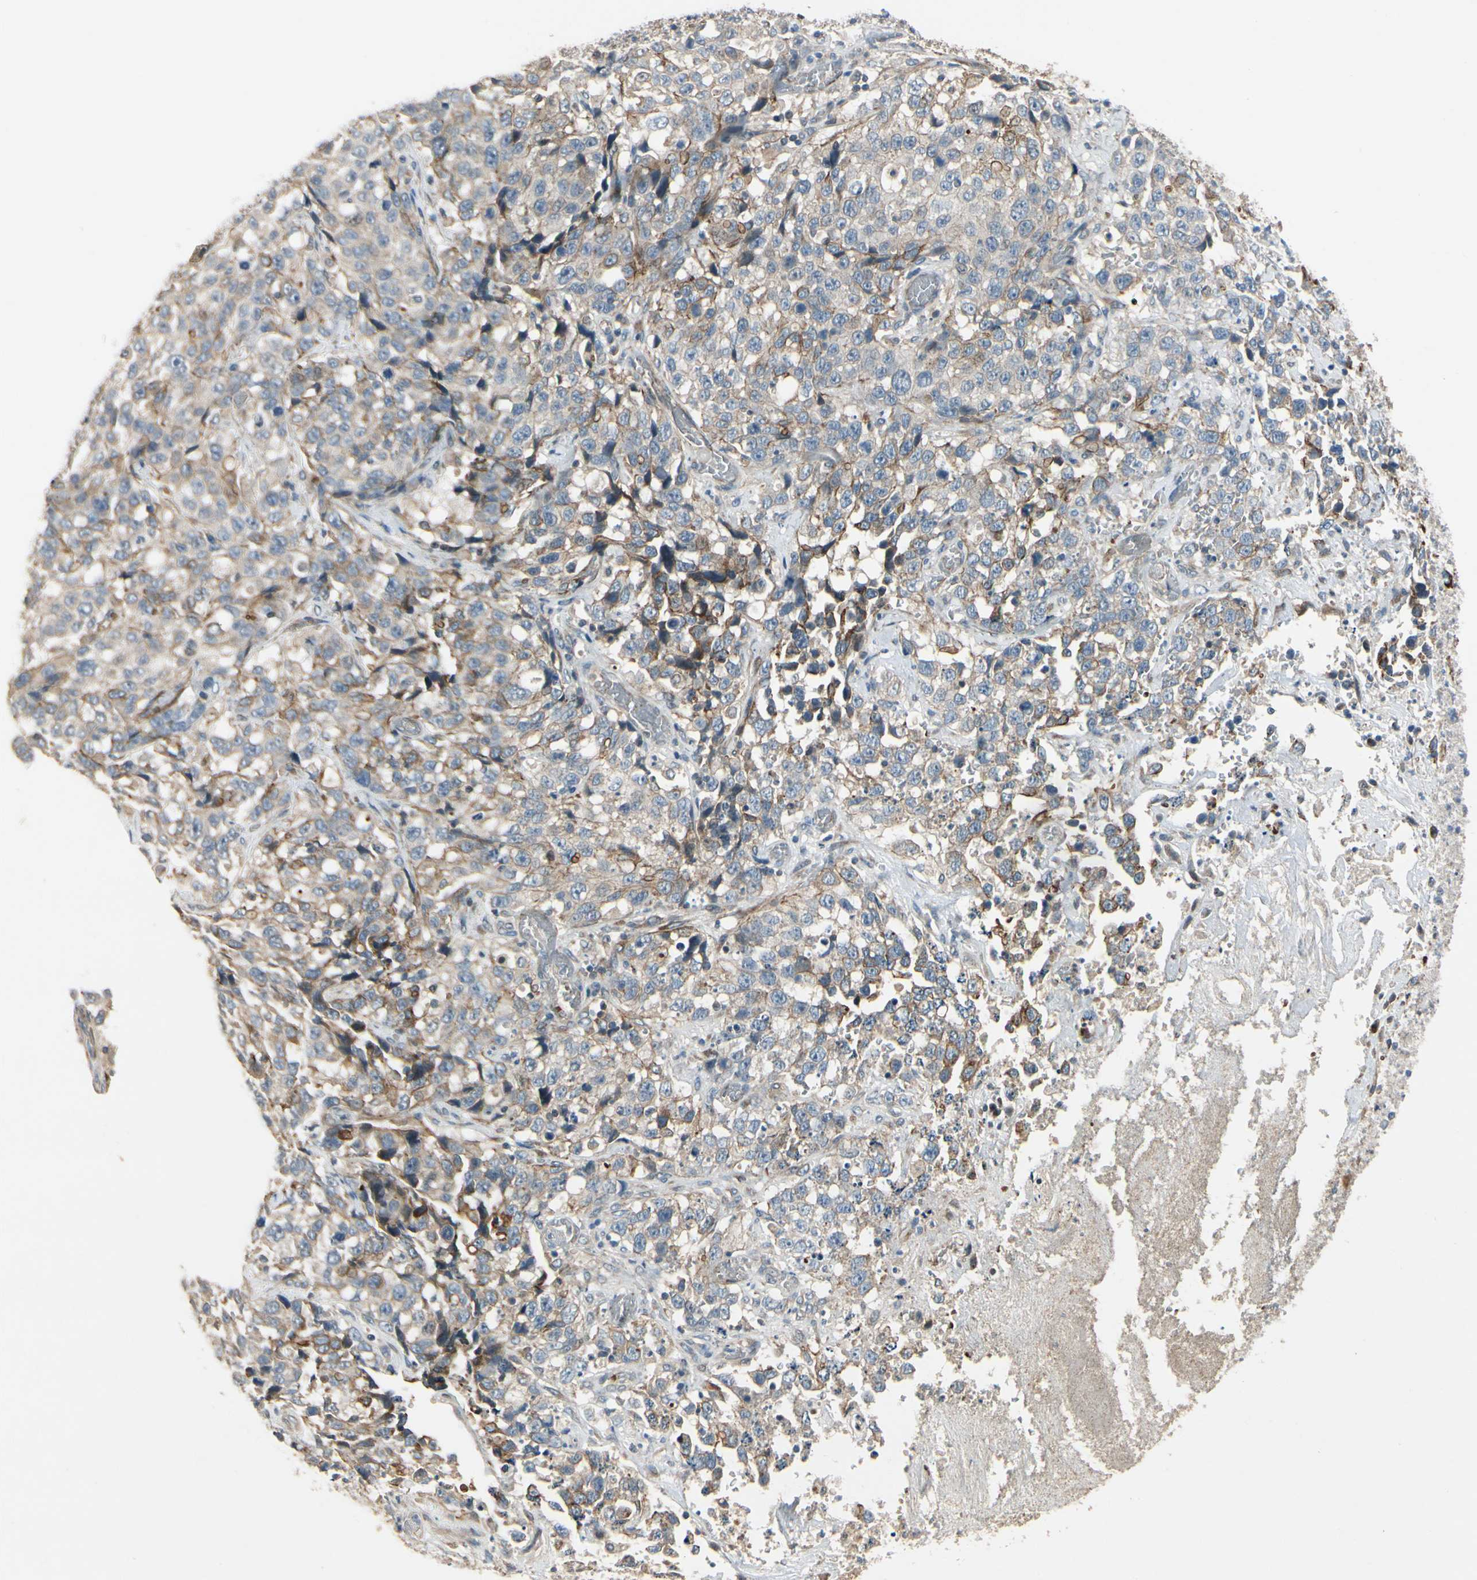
{"staining": {"intensity": "moderate", "quantity": ">75%", "location": "cytoplasmic/membranous"}, "tissue": "stomach cancer", "cell_type": "Tumor cells", "image_type": "cancer", "snomed": [{"axis": "morphology", "description": "Normal tissue, NOS"}, {"axis": "morphology", "description": "Adenocarcinoma, NOS"}, {"axis": "topography", "description": "Stomach"}], "caption": "Human stomach cancer stained with a brown dye shows moderate cytoplasmic/membranous positive positivity in about >75% of tumor cells.", "gene": "PPP3CB", "patient": {"sex": "male", "age": 48}}